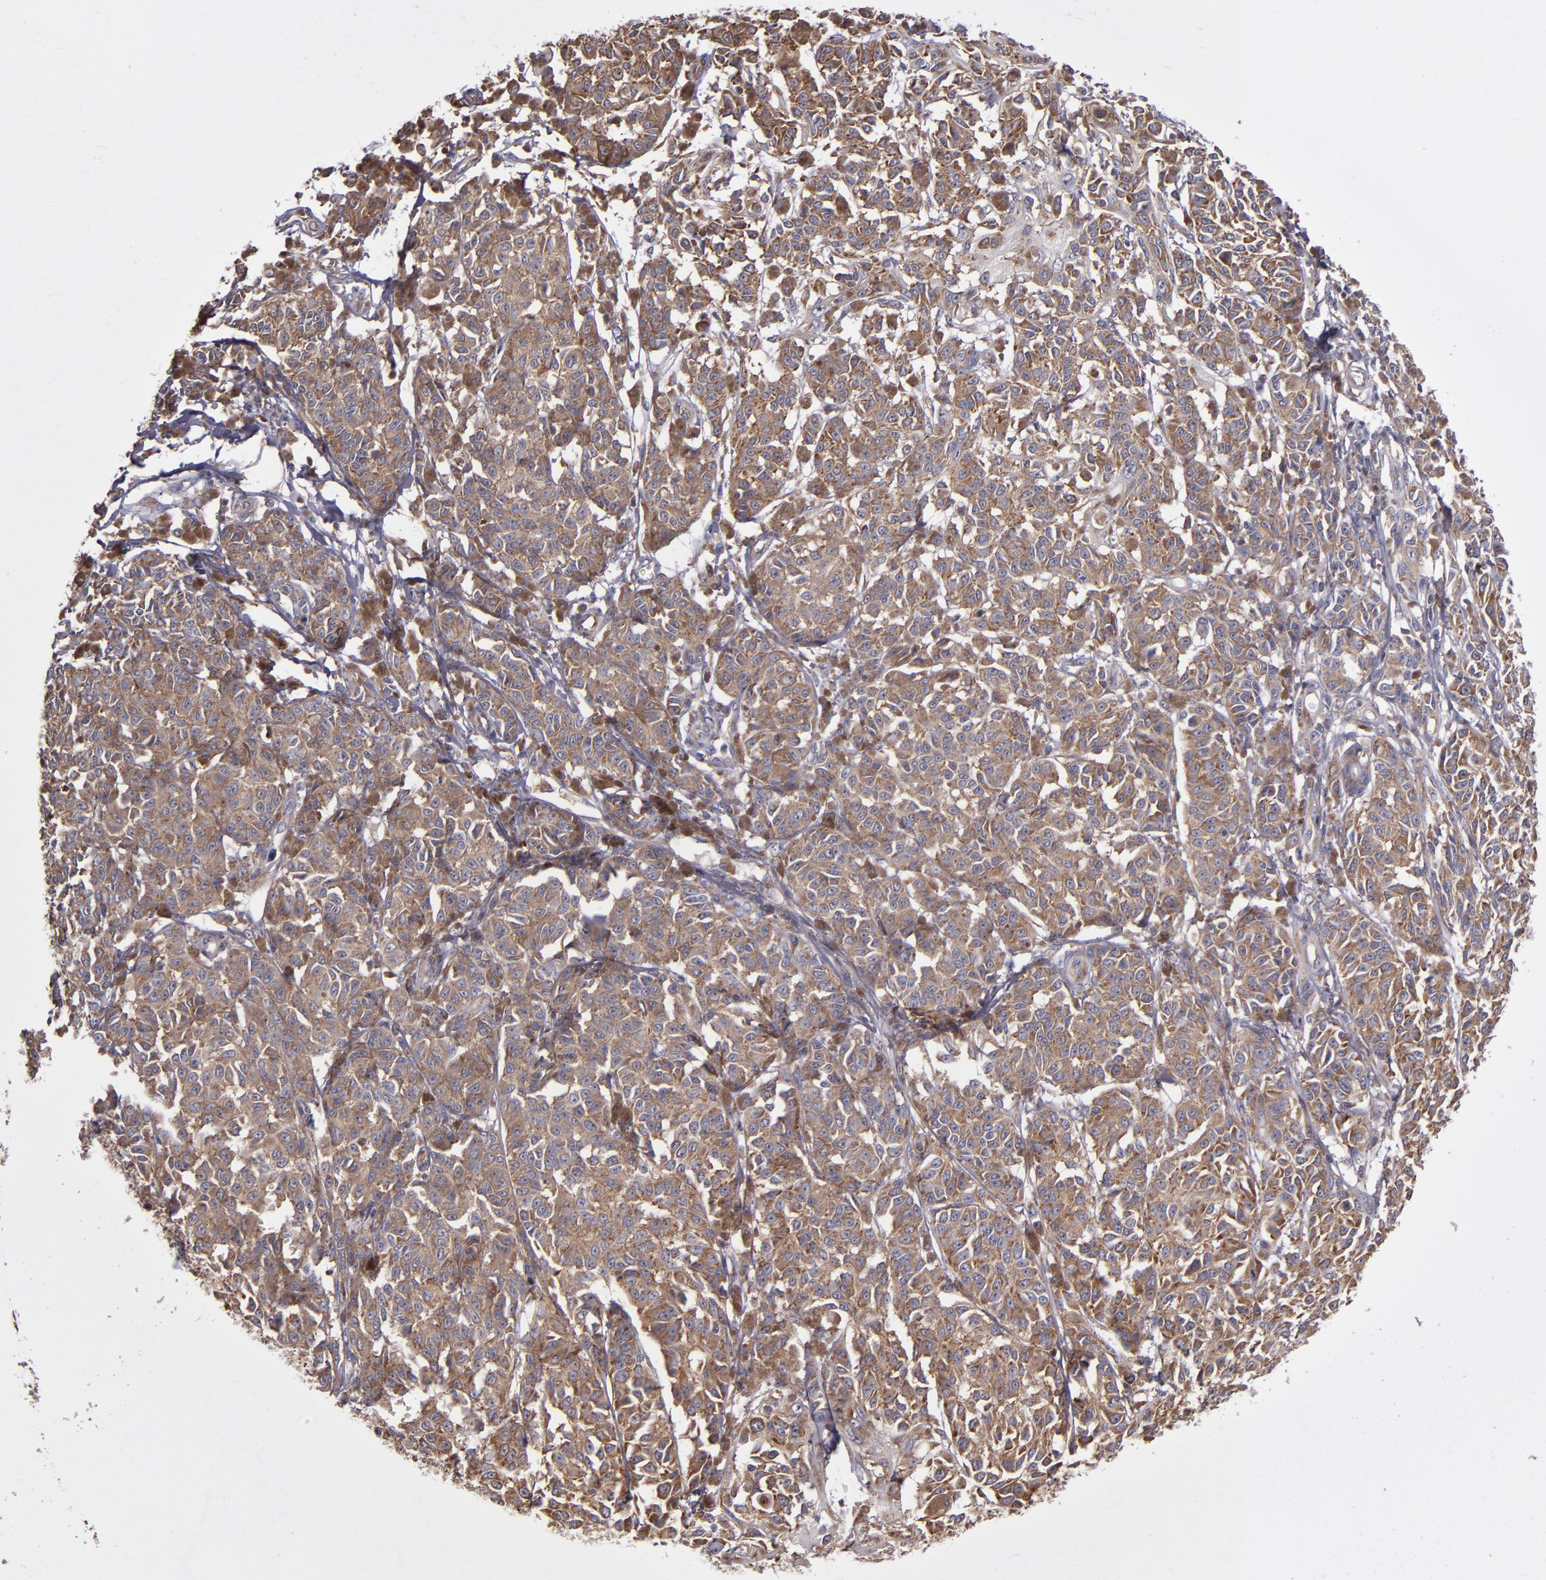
{"staining": {"intensity": "moderate", "quantity": ">75%", "location": "cytoplasmic/membranous"}, "tissue": "melanoma", "cell_type": "Tumor cells", "image_type": "cancer", "snomed": [{"axis": "morphology", "description": "Malignant melanoma, NOS"}, {"axis": "topography", "description": "Skin"}], "caption": "IHC micrograph of neoplastic tissue: melanoma stained using immunohistochemistry reveals medium levels of moderate protein expression localized specifically in the cytoplasmic/membranous of tumor cells, appearing as a cytoplasmic/membranous brown color.", "gene": "EIF4ENIF1", "patient": {"sex": "male", "age": 76}}